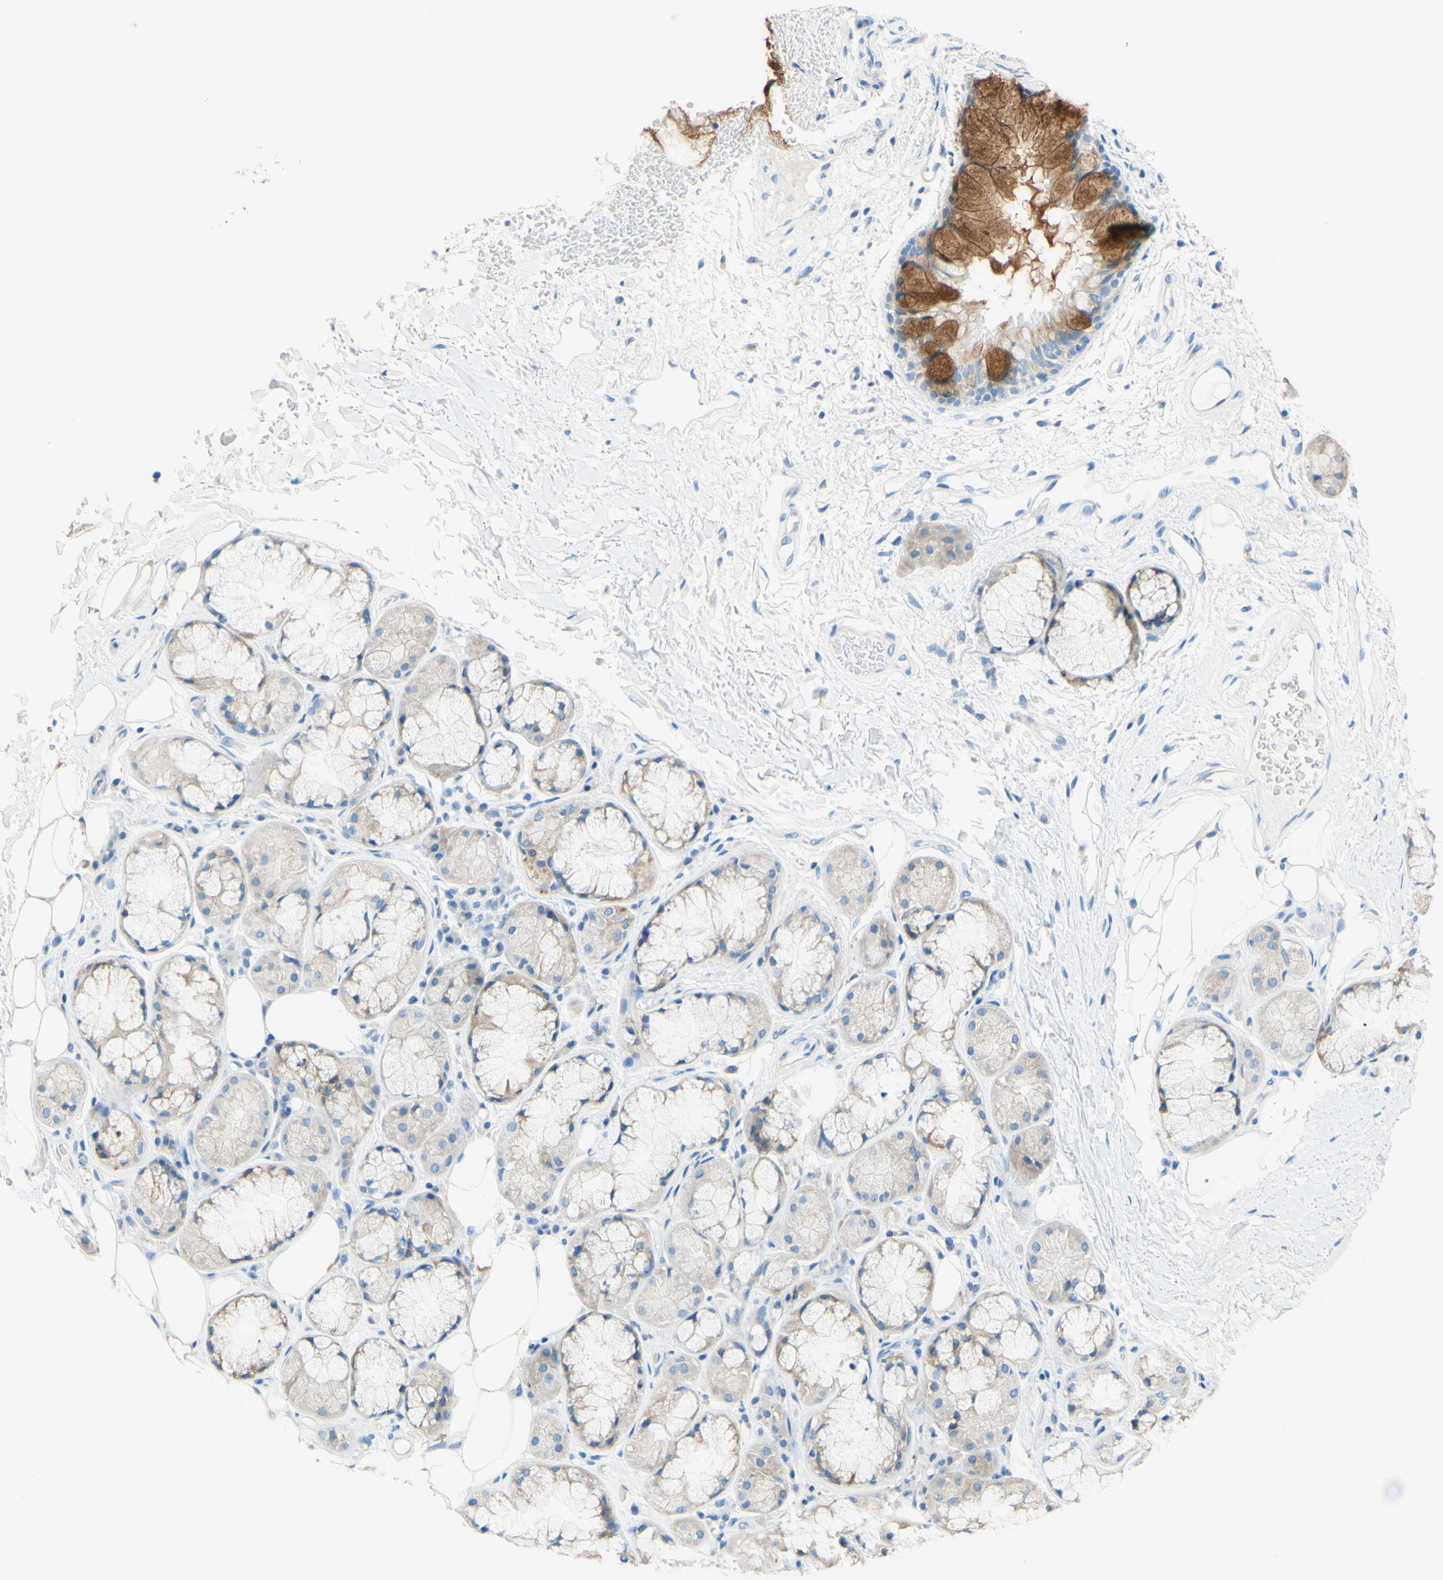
{"staining": {"intensity": "moderate", "quantity": "25%-75%", "location": "cytoplasmic/membranous"}, "tissue": "bronchus", "cell_type": "Respiratory epithelial cells", "image_type": "normal", "snomed": [{"axis": "morphology", "description": "Normal tissue, NOS"}, {"axis": "topography", "description": "Bronchus"}], "caption": "IHC histopathology image of normal bronchus stained for a protein (brown), which shows medium levels of moderate cytoplasmic/membranous positivity in approximately 25%-75% of respiratory epithelial cells.", "gene": "SLC46A1", "patient": {"sex": "male", "age": 66}}